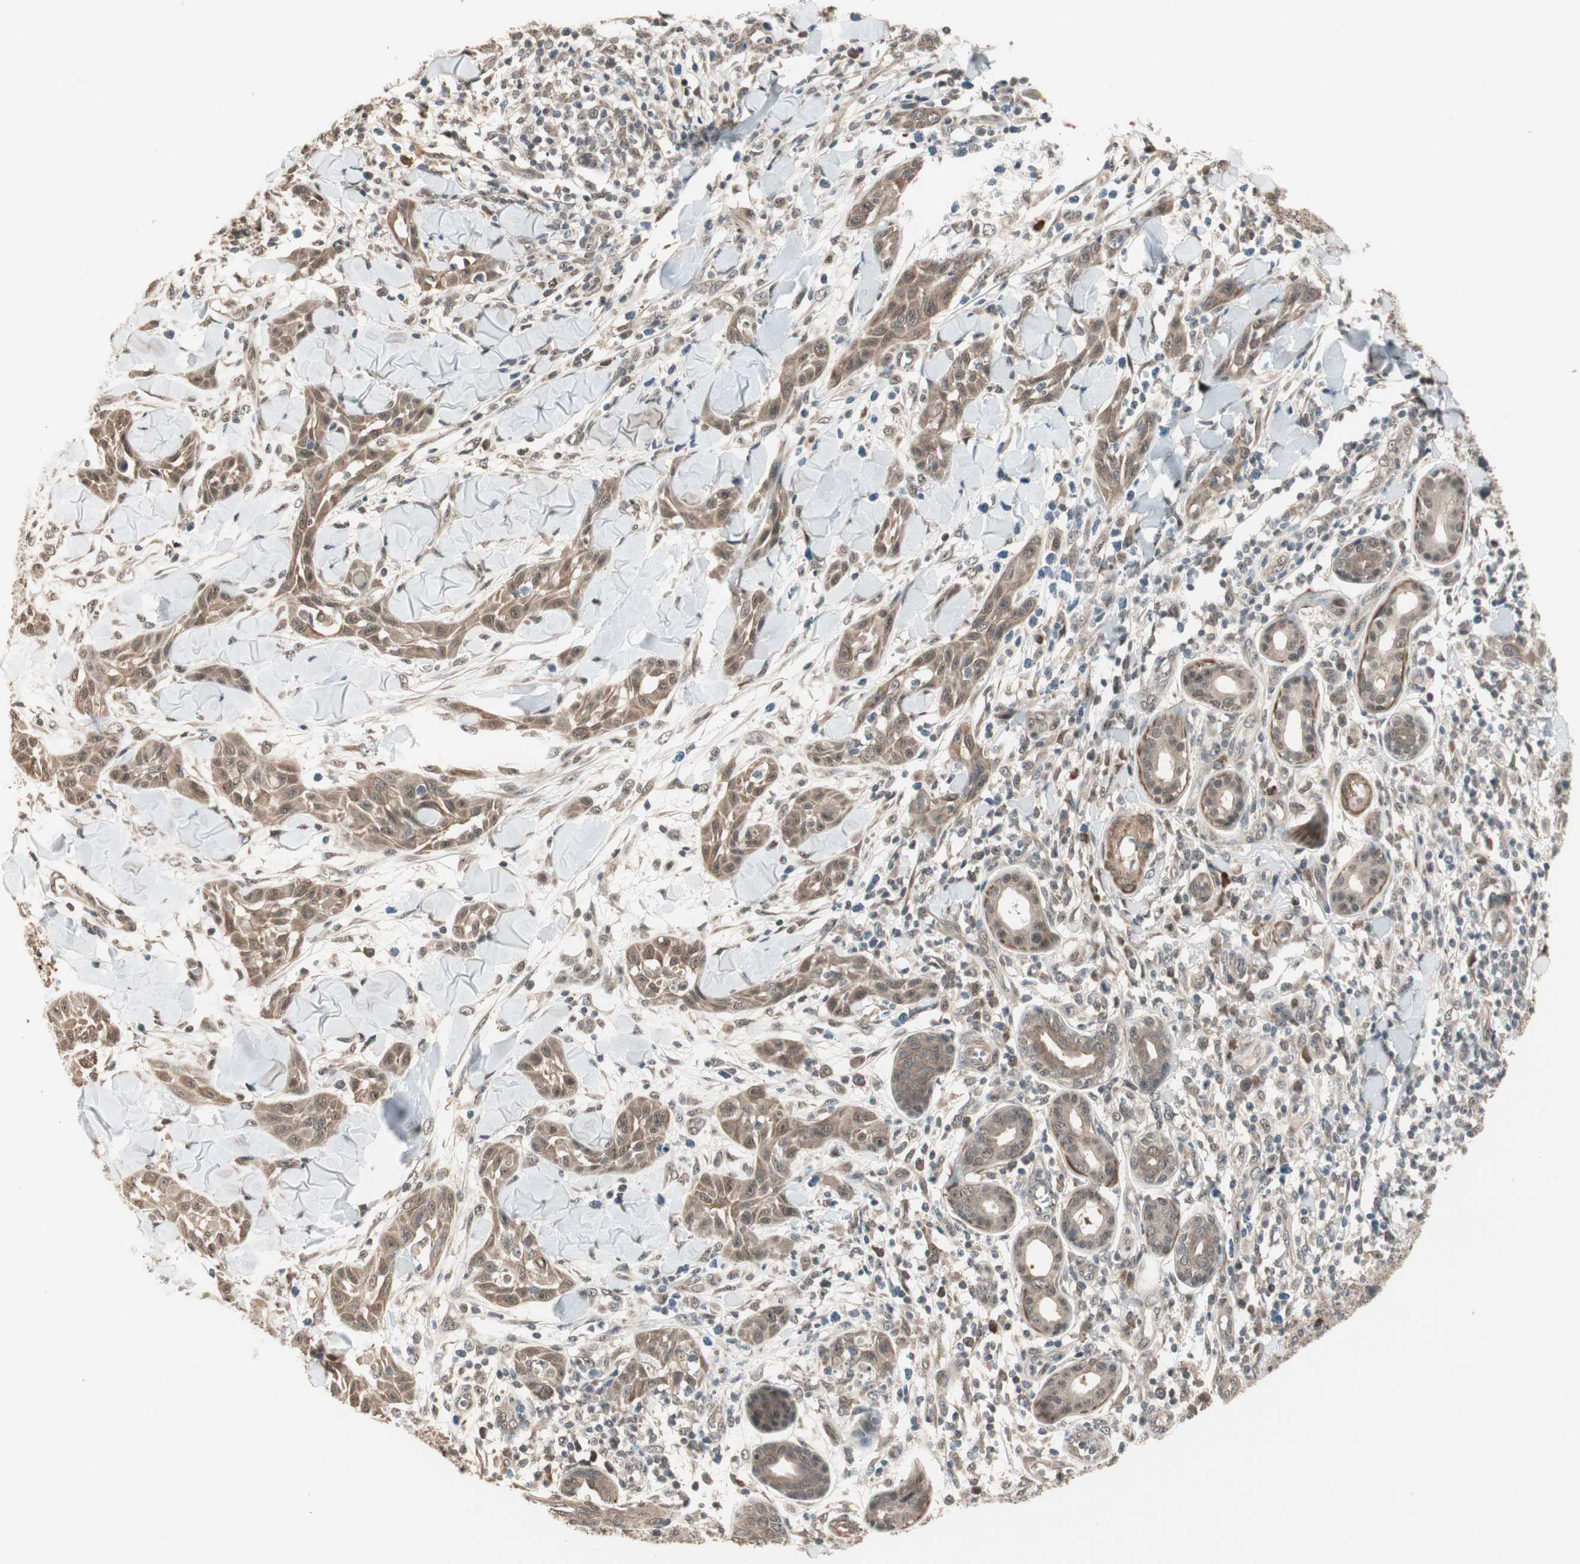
{"staining": {"intensity": "moderate", "quantity": ">75%", "location": "cytoplasmic/membranous,nuclear"}, "tissue": "skin cancer", "cell_type": "Tumor cells", "image_type": "cancer", "snomed": [{"axis": "morphology", "description": "Squamous cell carcinoma, NOS"}, {"axis": "topography", "description": "Skin"}], "caption": "Immunohistochemical staining of human skin cancer (squamous cell carcinoma) reveals moderate cytoplasmic/membranous and nuclear protein expression in about >75% of tumor cells. (IHC, brightfield microscopy, high magnification).", "gene": "ZSCAN31", "patient": {"sex": "male", "age": 24}}